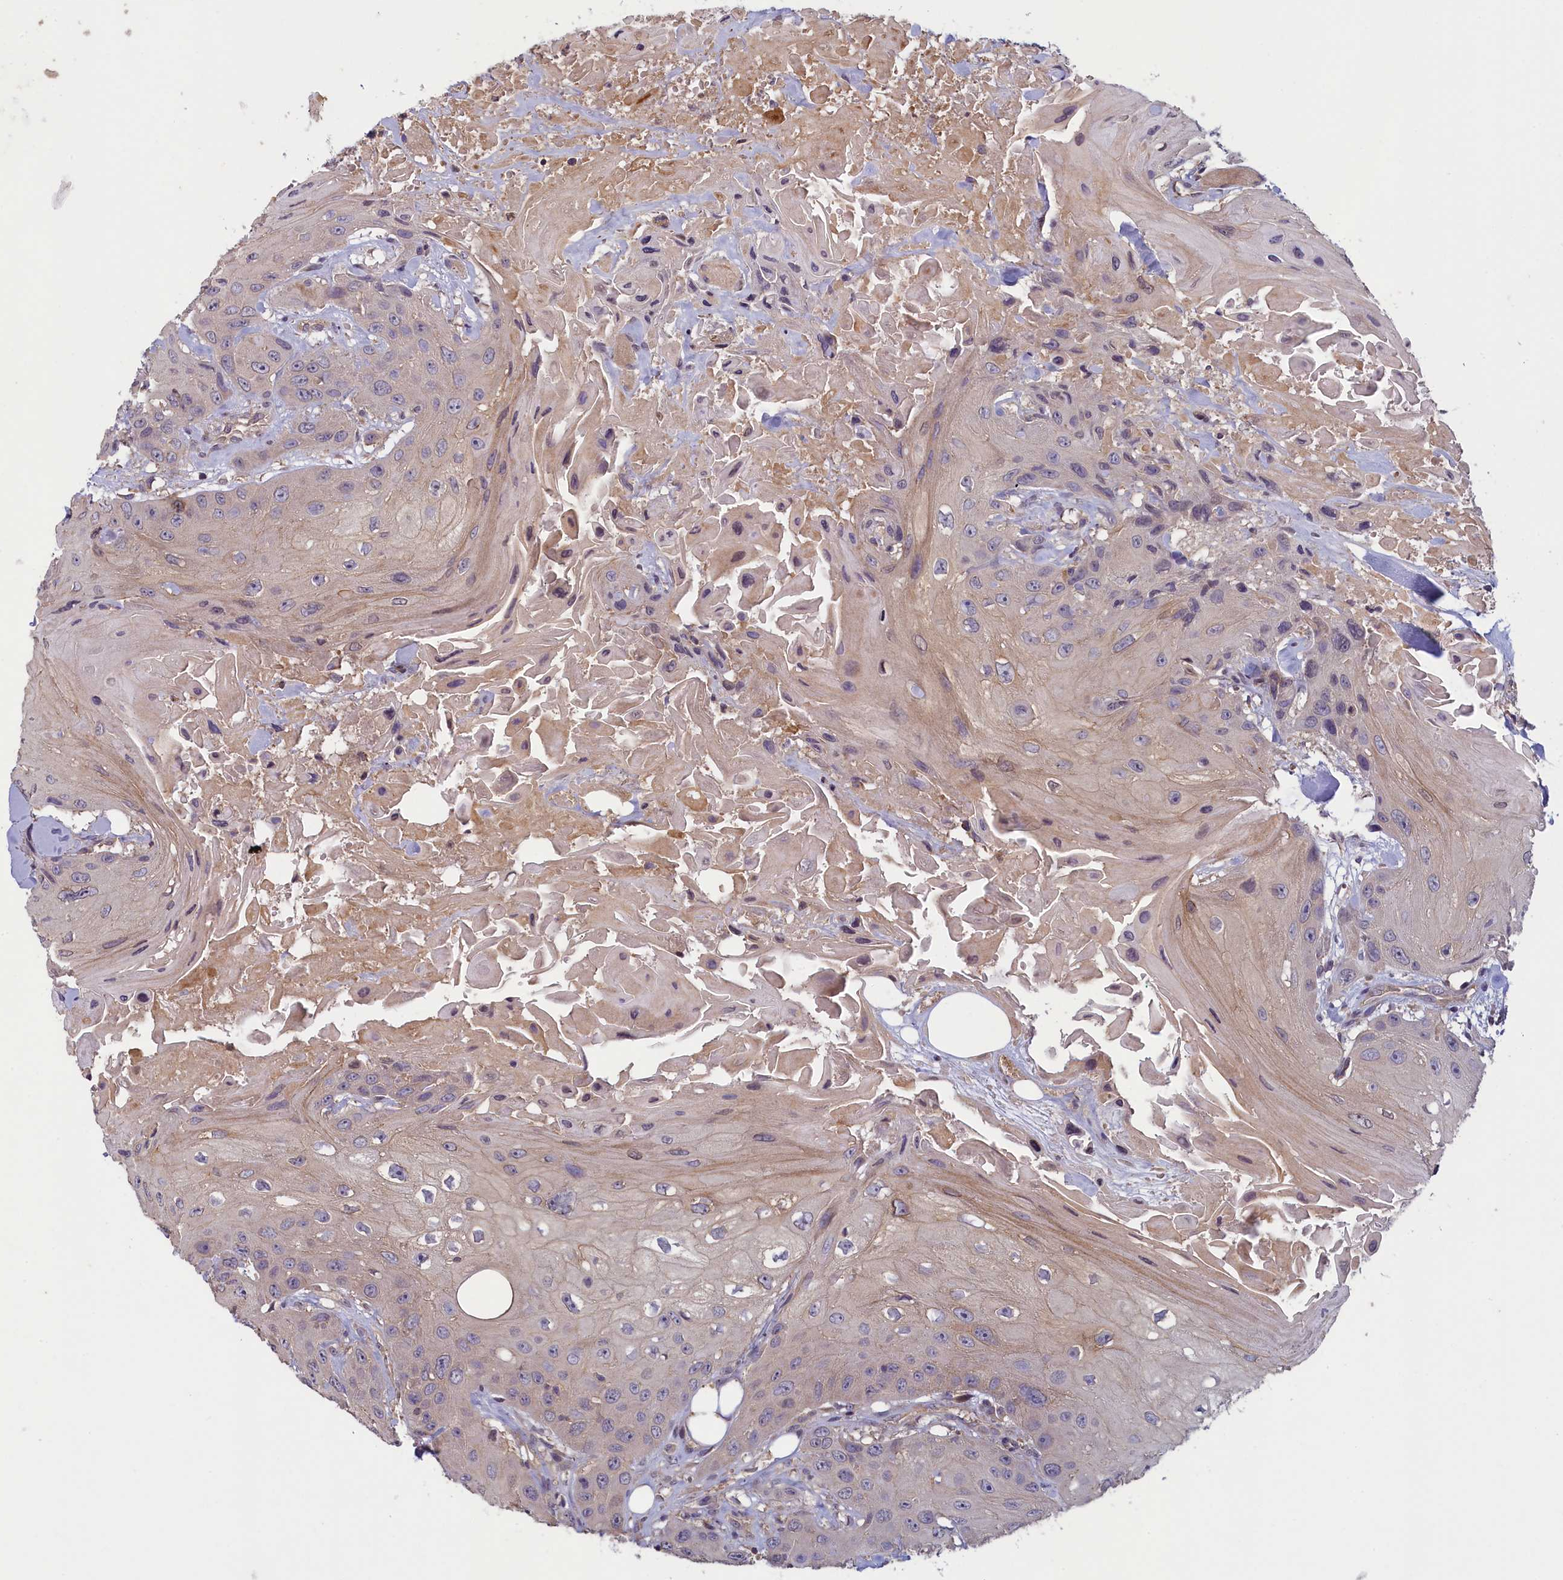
{"staining": {"intensity": "weak", "quantity": "<25%", "location": "cytoplasmic/membranous"}, "tissue": "head and neck cancer", "cell_type": "Tumor cells", "image_type": "cancer", "snomed": [{"axis": "morphology", "description": "Squamous cell carcinoma, NOS"}, {"axis": "topography", "description": "Head-Neck"}], "caption": "This is an immunohistochemistry (IHC) histopathology image of squamous cell carcinoma (head and neck). There is no staining in tumor cells.", "gene": "NUDT6", "patient": {"sex": "male", "age": 81}}